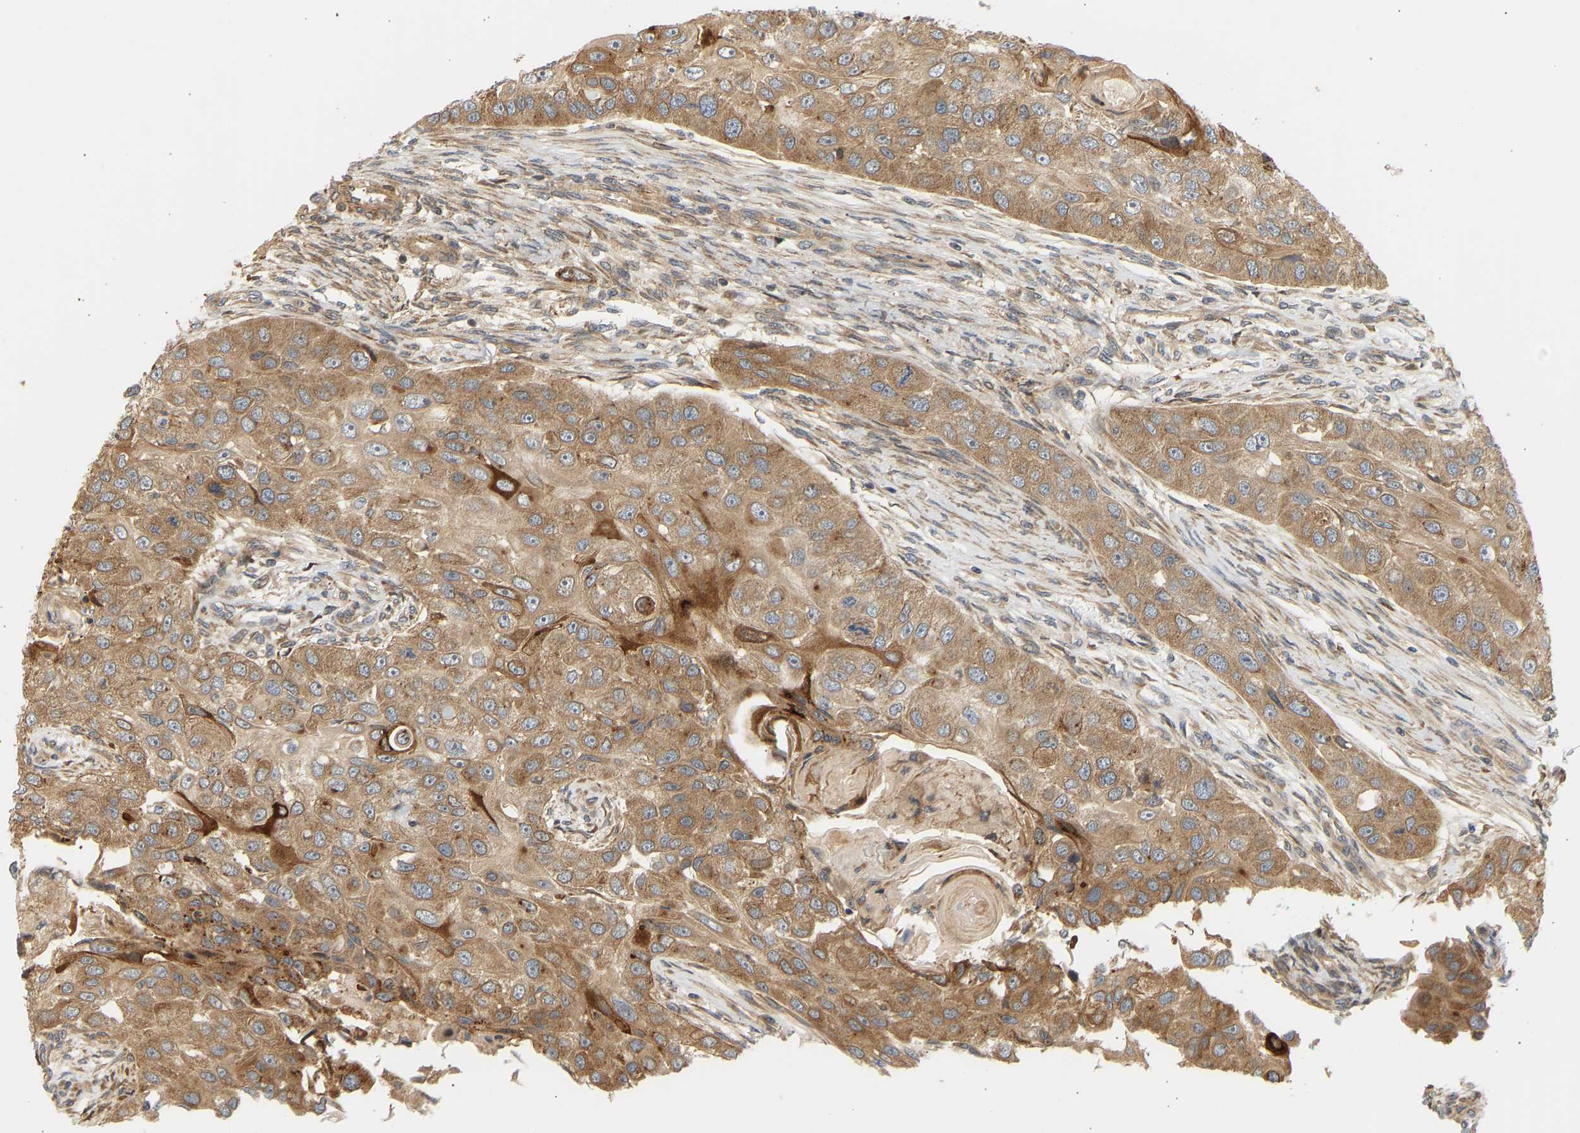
{"staining": {"intensity": "moderate", "quantity": ">75%", "location": "cytoplasmic/membranous"}, "tissue": "head and neck cancer", "cell_type": "Tumor cells", "image_type": "cancer", "snomed": [{"axis": "morphology", "description": "Normal tissue, NOS"}, {"axis": "morphology", "description": "Squamous cell carcinoma, NOS"}, {"axis": "topography", "description": "Skeletal muscle"}, {"axis": "topography", "description": "Head-Neck"}], "caption": "Approximately >75% of tumor cells in head and neck cancer (squamous cell carcinoma) exhibit moderate cytoplasmic/membranous protein staining as visualized by brown immunohistochemical staining.", "gene": "CEP57", "patient": {"sex": "male", "age": 51}}